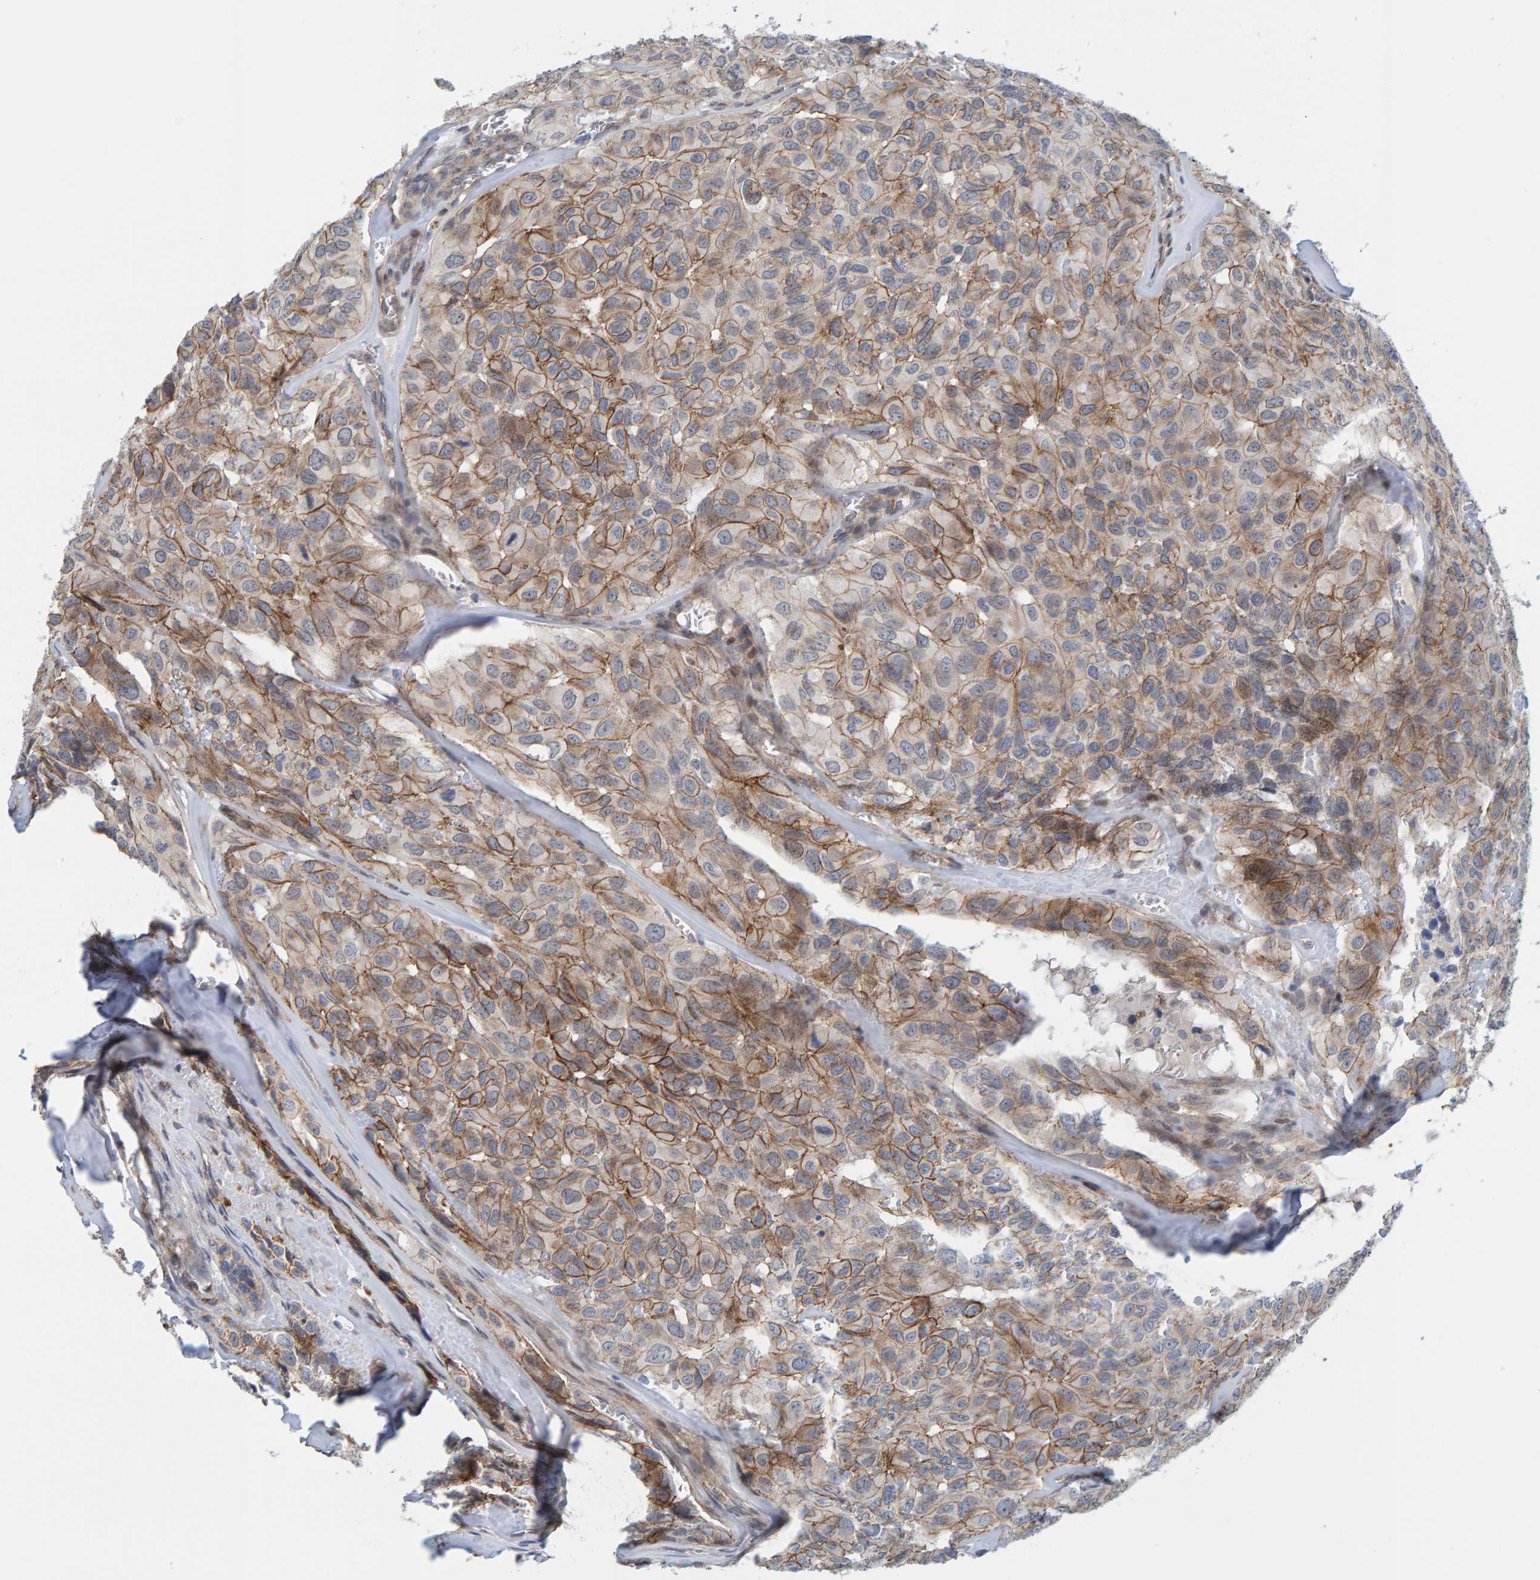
{"staining": {"intensity": "moderate", "quantity": ">75%", "location": "cytoplasmic/membranous"}, "tissue": "head and neck cancer", "cell_type": "Tumor cells", "image_type": "cancer", "snomed": [{"axis": "morphology", "description": "Adenocarcinoma, NOS"}, {"axis": "topography", "description": "Salivary gland, NOS"}, {"axis": "topography", "description": "Head-Neck"}], "caption": "A medium amount of moderate cytoplasmic/membranous expression is appreciated in approximately >75% of tumor cells in head and neck cancer (adenocarcinoma) tissue.", "gene": "KRBA2", "patient": {"sex": "female", "age": 76}}